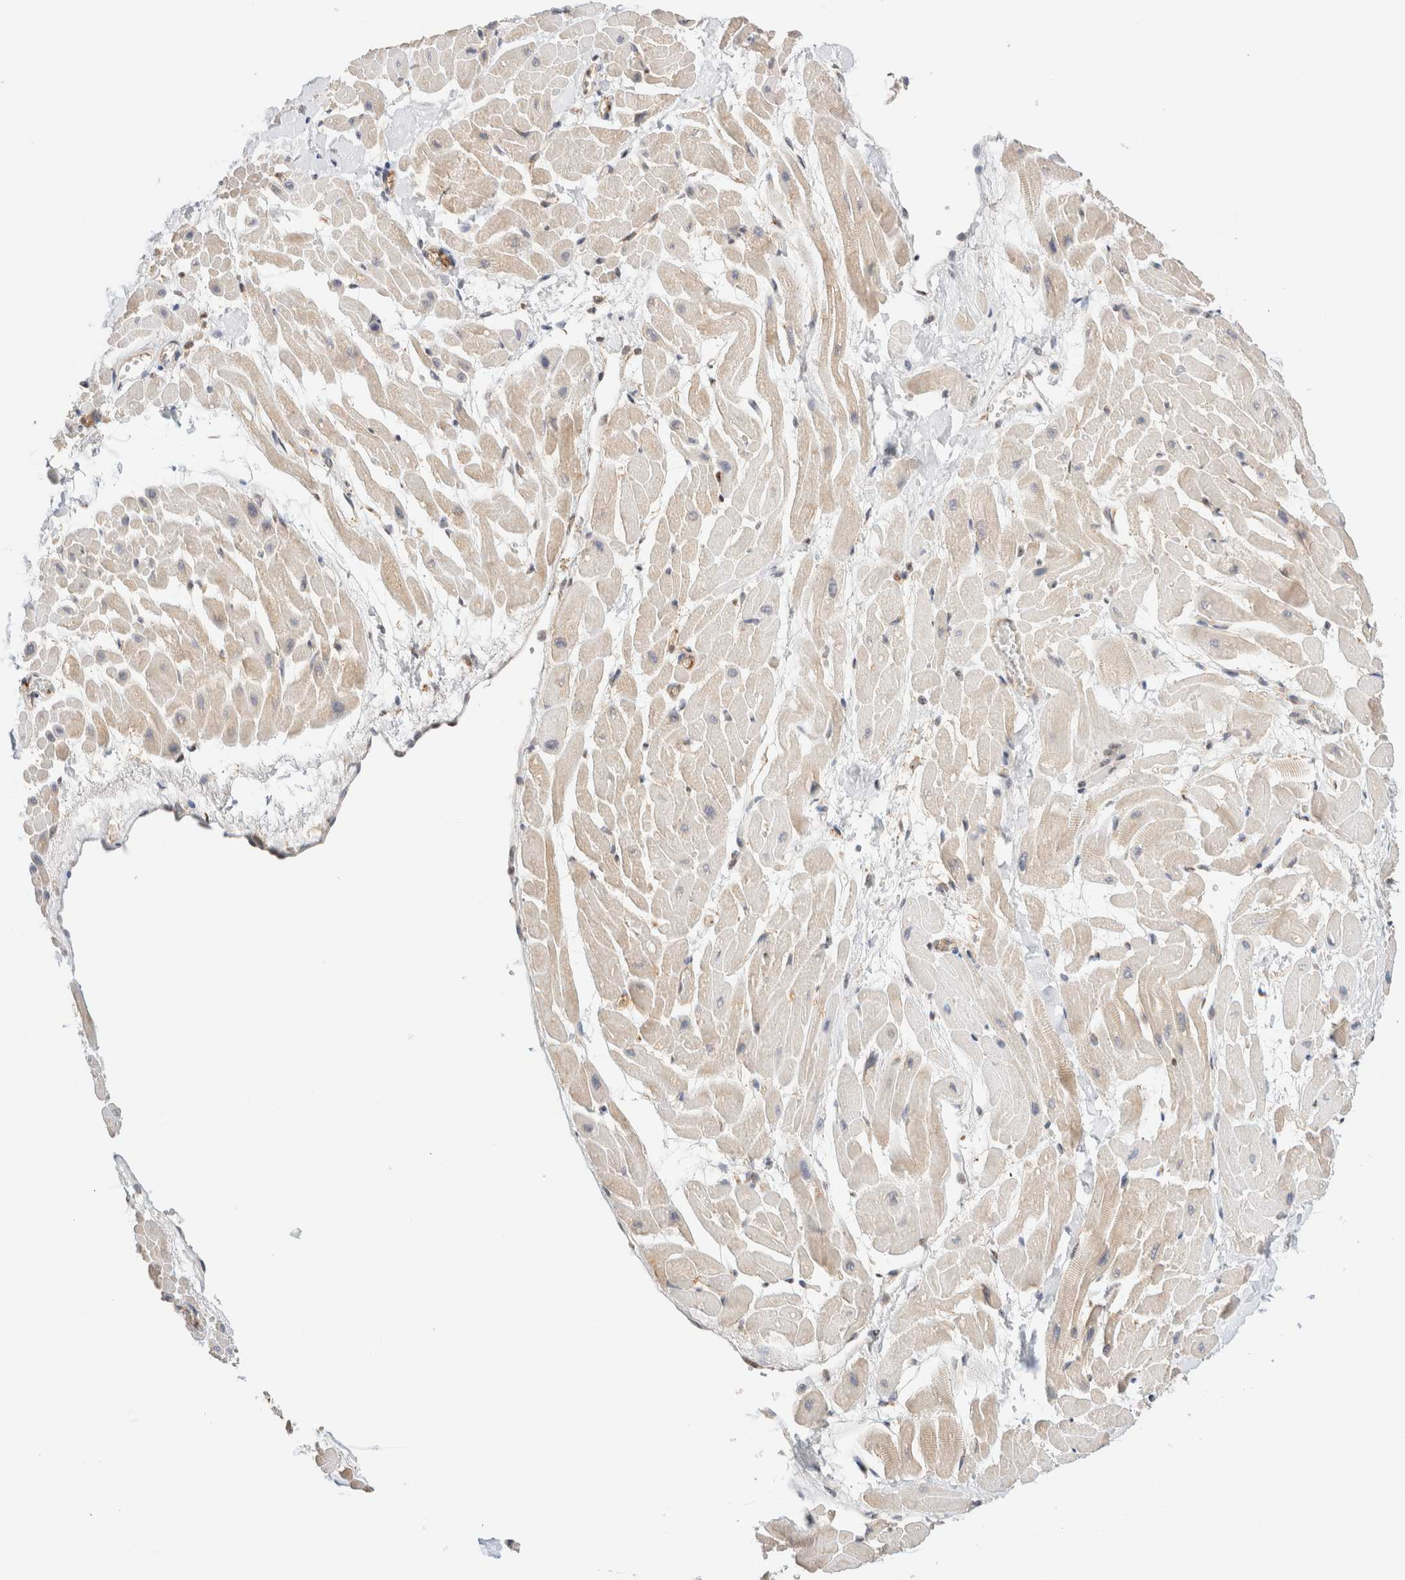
{"staining": {"intensity": "weak", "quantity": "25%-75%", "location": "cytoplasmic/membranous"}, "tissue": "heart muscle", "cell_type": "Cardiomyocytes", "image_type": "normal", "snomed": [{"axis": "morphology", "description": "Normal tissue, NOS"}, {"axis": "topography", "description": "Heart"}], "caption": "Immunohistochemistry micrograph of unremarkable heart muscle: human heart muscle stained using immunohistochemistry (IHC) exhibits low levels of weak protein expression localized specifically in the cytoplasmic/membranous of cardiomyocytes, appearing as a cytoplasmic/membranous brown color.", "gene": "RABEP1", "patient": {"sex": "male", "age": 45}}